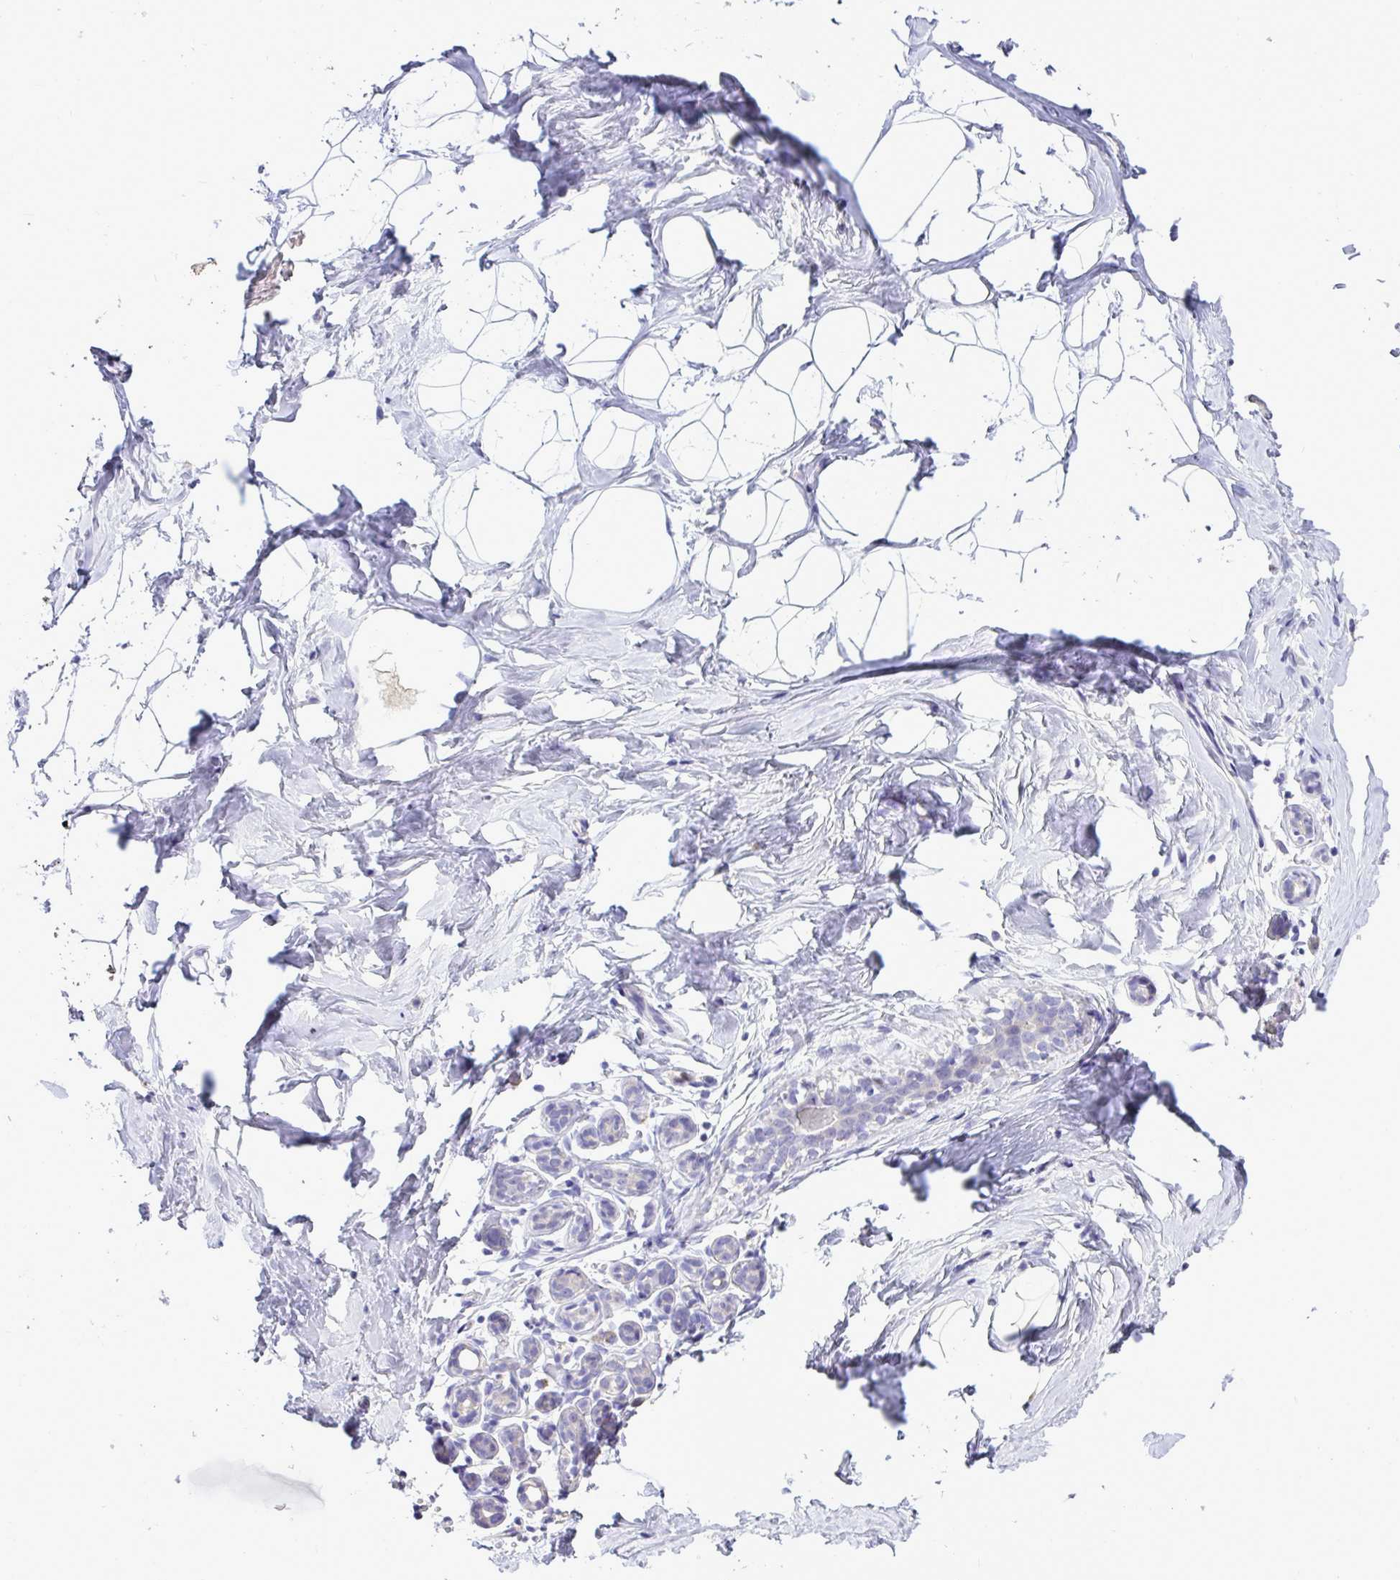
{"staining": {"intensity": "negative", "quantity": "none", "location": "none"}, "tissue": "breast", "cell_type": "Adipocytes", "image_type": "normal", "snomed": [{"axis": "morphology", "description": "Normal tissue, NOS"}, {"axis": "topography", "description": "Breast"}], "caption": "A high-resolution photomicrograph shows immunohistochemistry staining of unremarkable breast, which displays no significant positivity in adipocytes.", "gene": "ST8SIA2", "patient": {"sex": "female", "age": 32}}